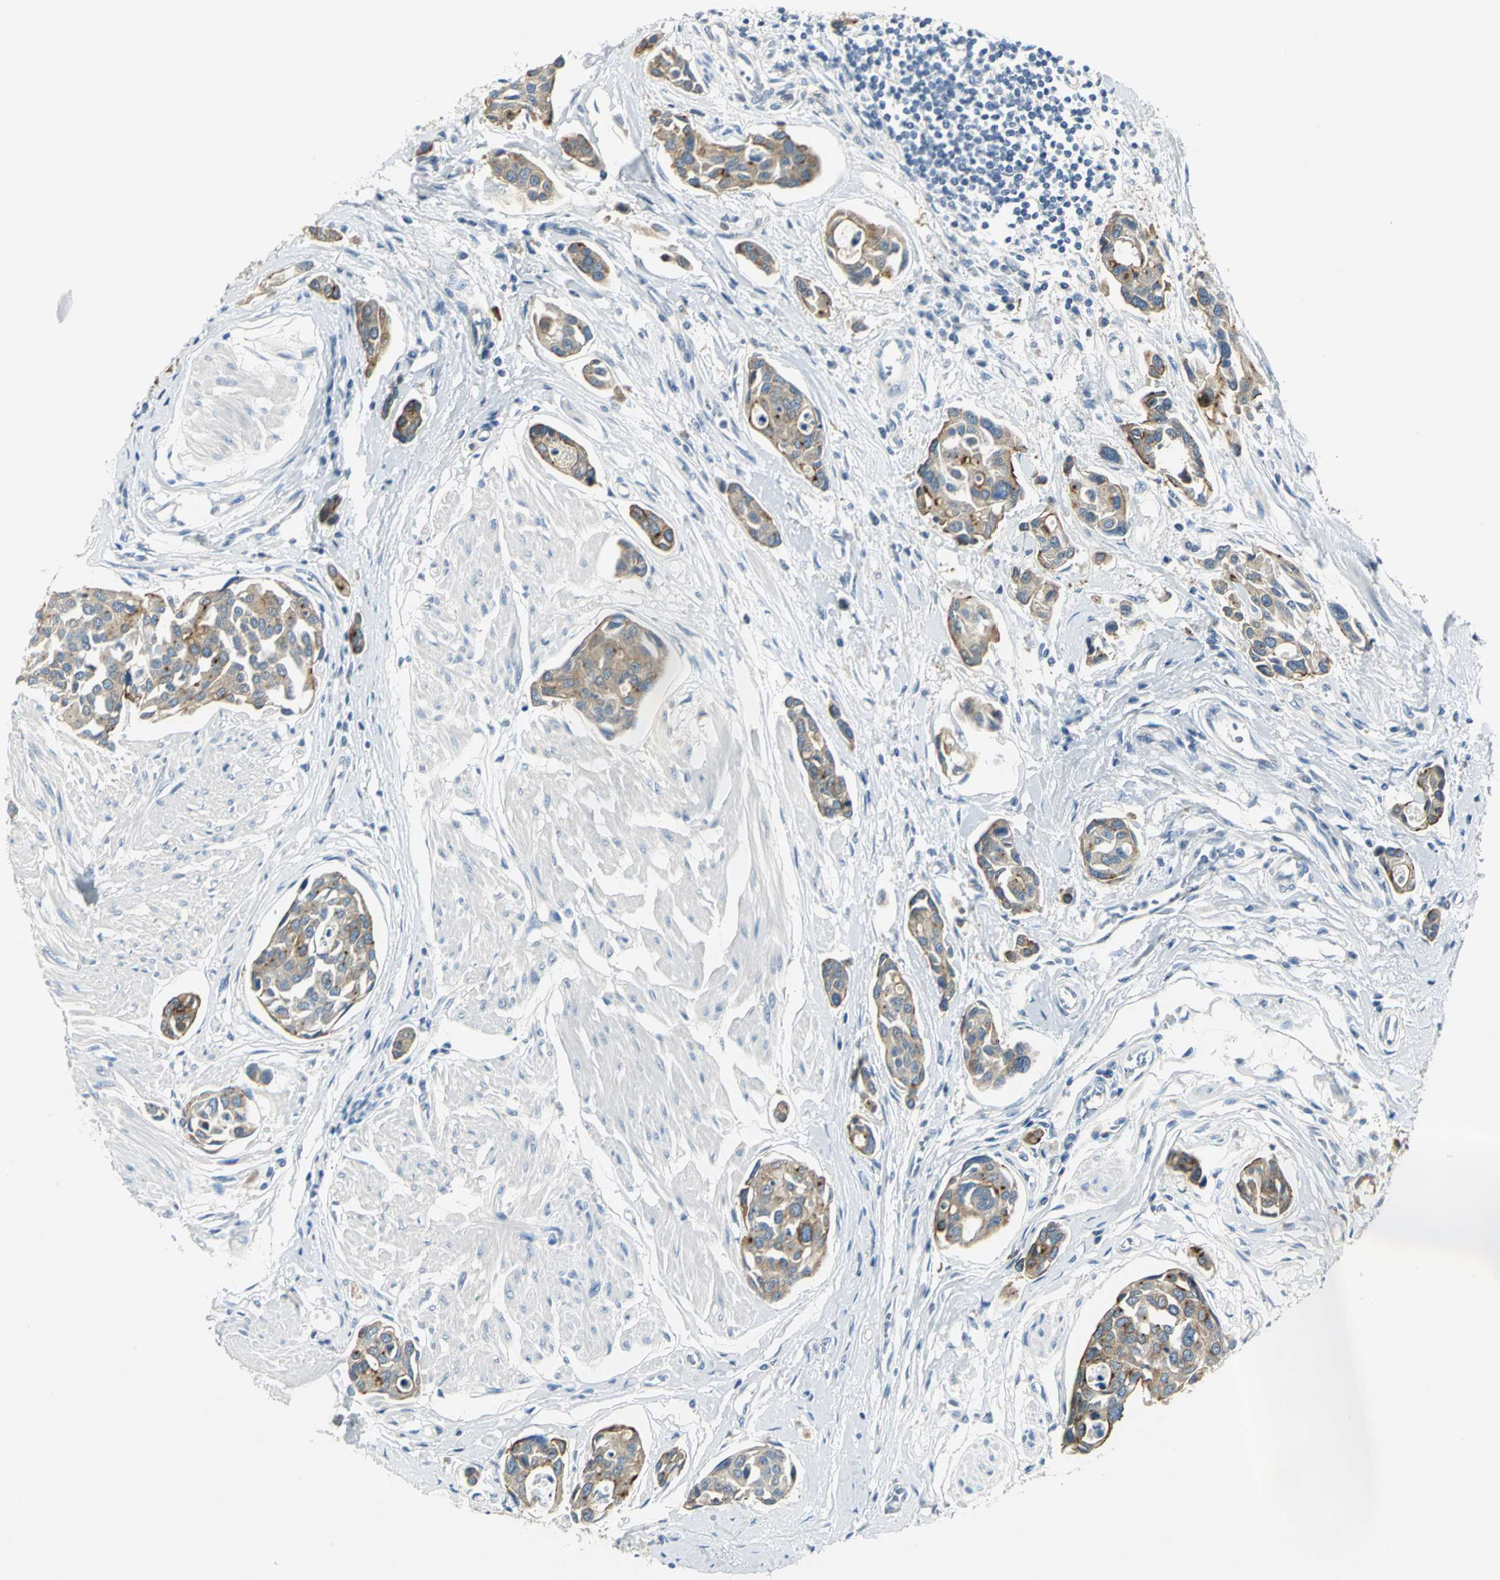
{"staining": {"intensity": "moderate", "quantity": ">75%", "location": "cytoplasmic/membranous"}, "tissue": "urothelial cancer", "cell_type": "Tumor cells", "image_type": "cancer", "snomed": [{"axis": "morphology", "description": "Urothelial carcinoma, High grade"}, {"axis": "topography", "description": "Urinary bladder"}], "caption": "High-magnification brightfield microscopy of high-grade urothelial carcinoma stained with DAB (3,3'-diaminobenzidine) (brown) and counterstained with hematoxylin (blue). tumor cells exhibit moderate cytoplasmic/membranous positivity is identified in about>75% of cells. The staining was performed using DAB, with brown indicating positive protein expression. Nuclei are stained blue with hematoxylin.", "gene": "RIPOR1", "patient": {"sex": "male", "age": 78}}